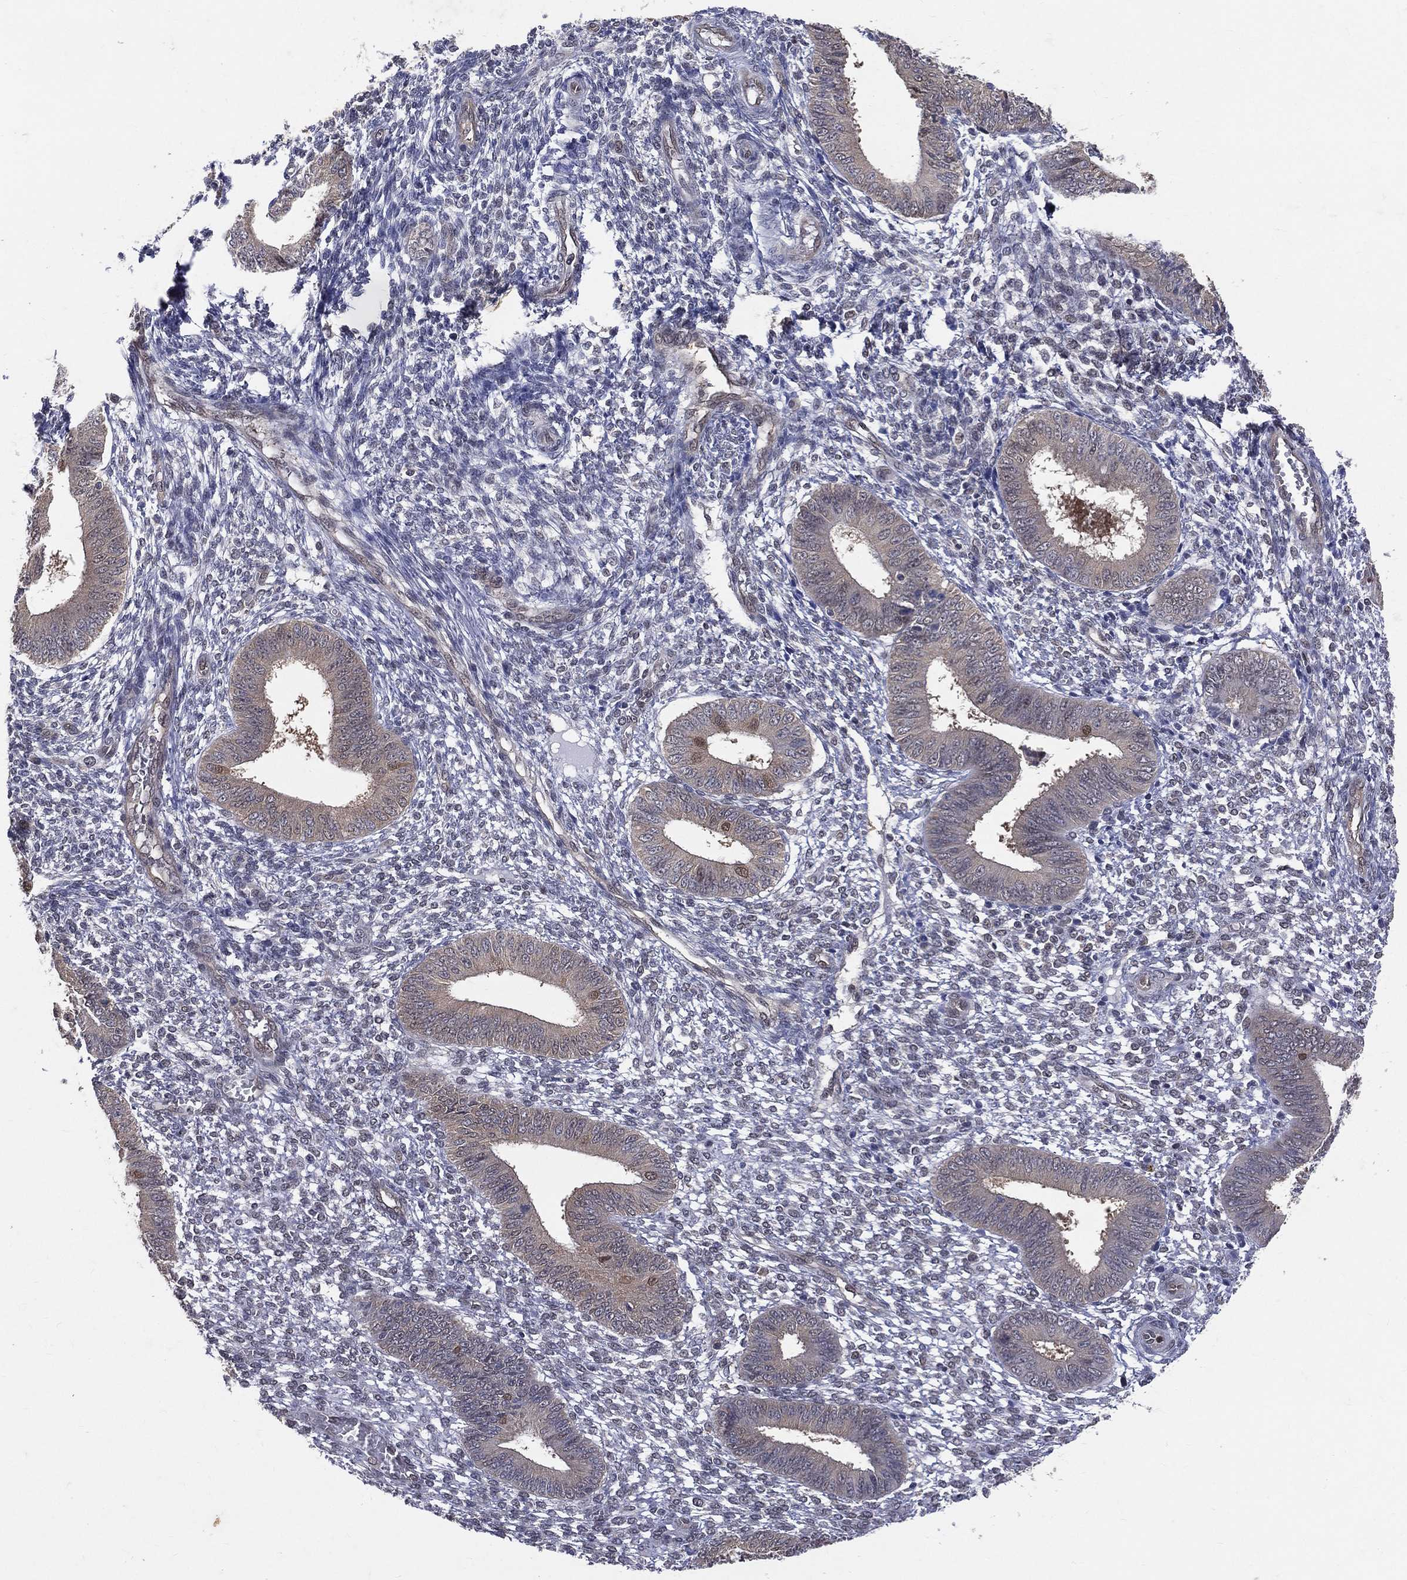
{"staining": {"intensity": "negative", "quantity": "none", "location": "none"}, "tissue": "endometrium", "cell_type": "Cells in endometrial stroma", "image_type": "normal", "snomed": [{"axis": "morphology", "description": "Normal tissue, NOS"}, {"axis": "topography", "description": "Endometrium"}], "caption": "A high-resolution image shows IHC staining of unremarkable endometrium, which shows no significant positivity in cells in endometrial stroma. (DAB IHC with hematoxylin counter stain).", "gene": "GMPR2", "patient": {"sex": "female", "age": 42}}